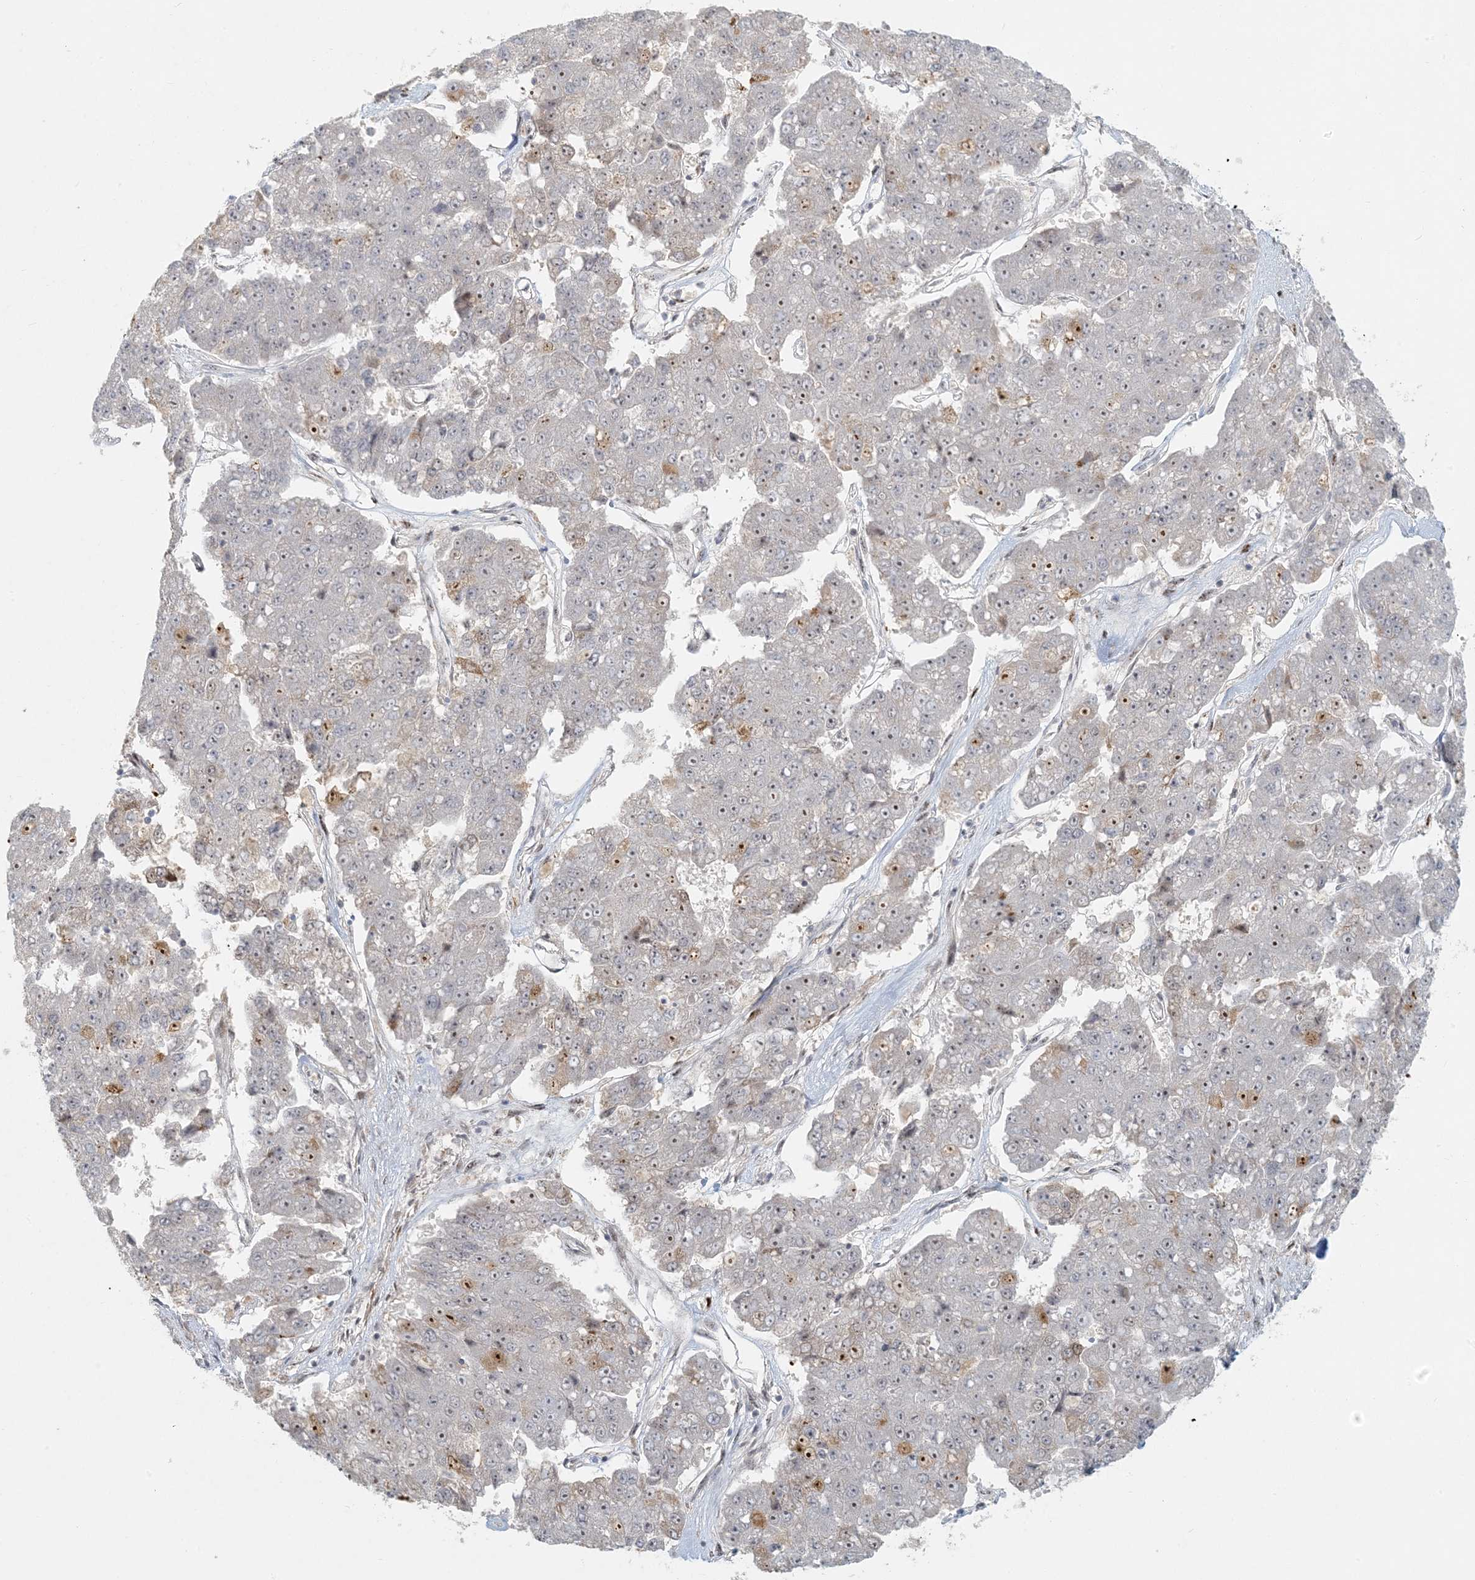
{"staining": {"intensity": "moderate", "quantity": "25%-75%", "location": "nuclear"}, "tissue": "pancreatic cancer", "cell_type": "Tumor cells", "image_type": "cancer", "snomed": [{"axis": "morphology", "description": "Adenocarcinoma, NOS"}, {"axis": "topography", "description": "Pancreas"}], "caption": "Human adenocarcinoma (pancreatic) stained for a protein (brown) reveals moderate nuclear positive staining in about 25%-75% of tumor cells.", "gene": "BCORL1", "patient": {"sex": "male", "age": 50}}